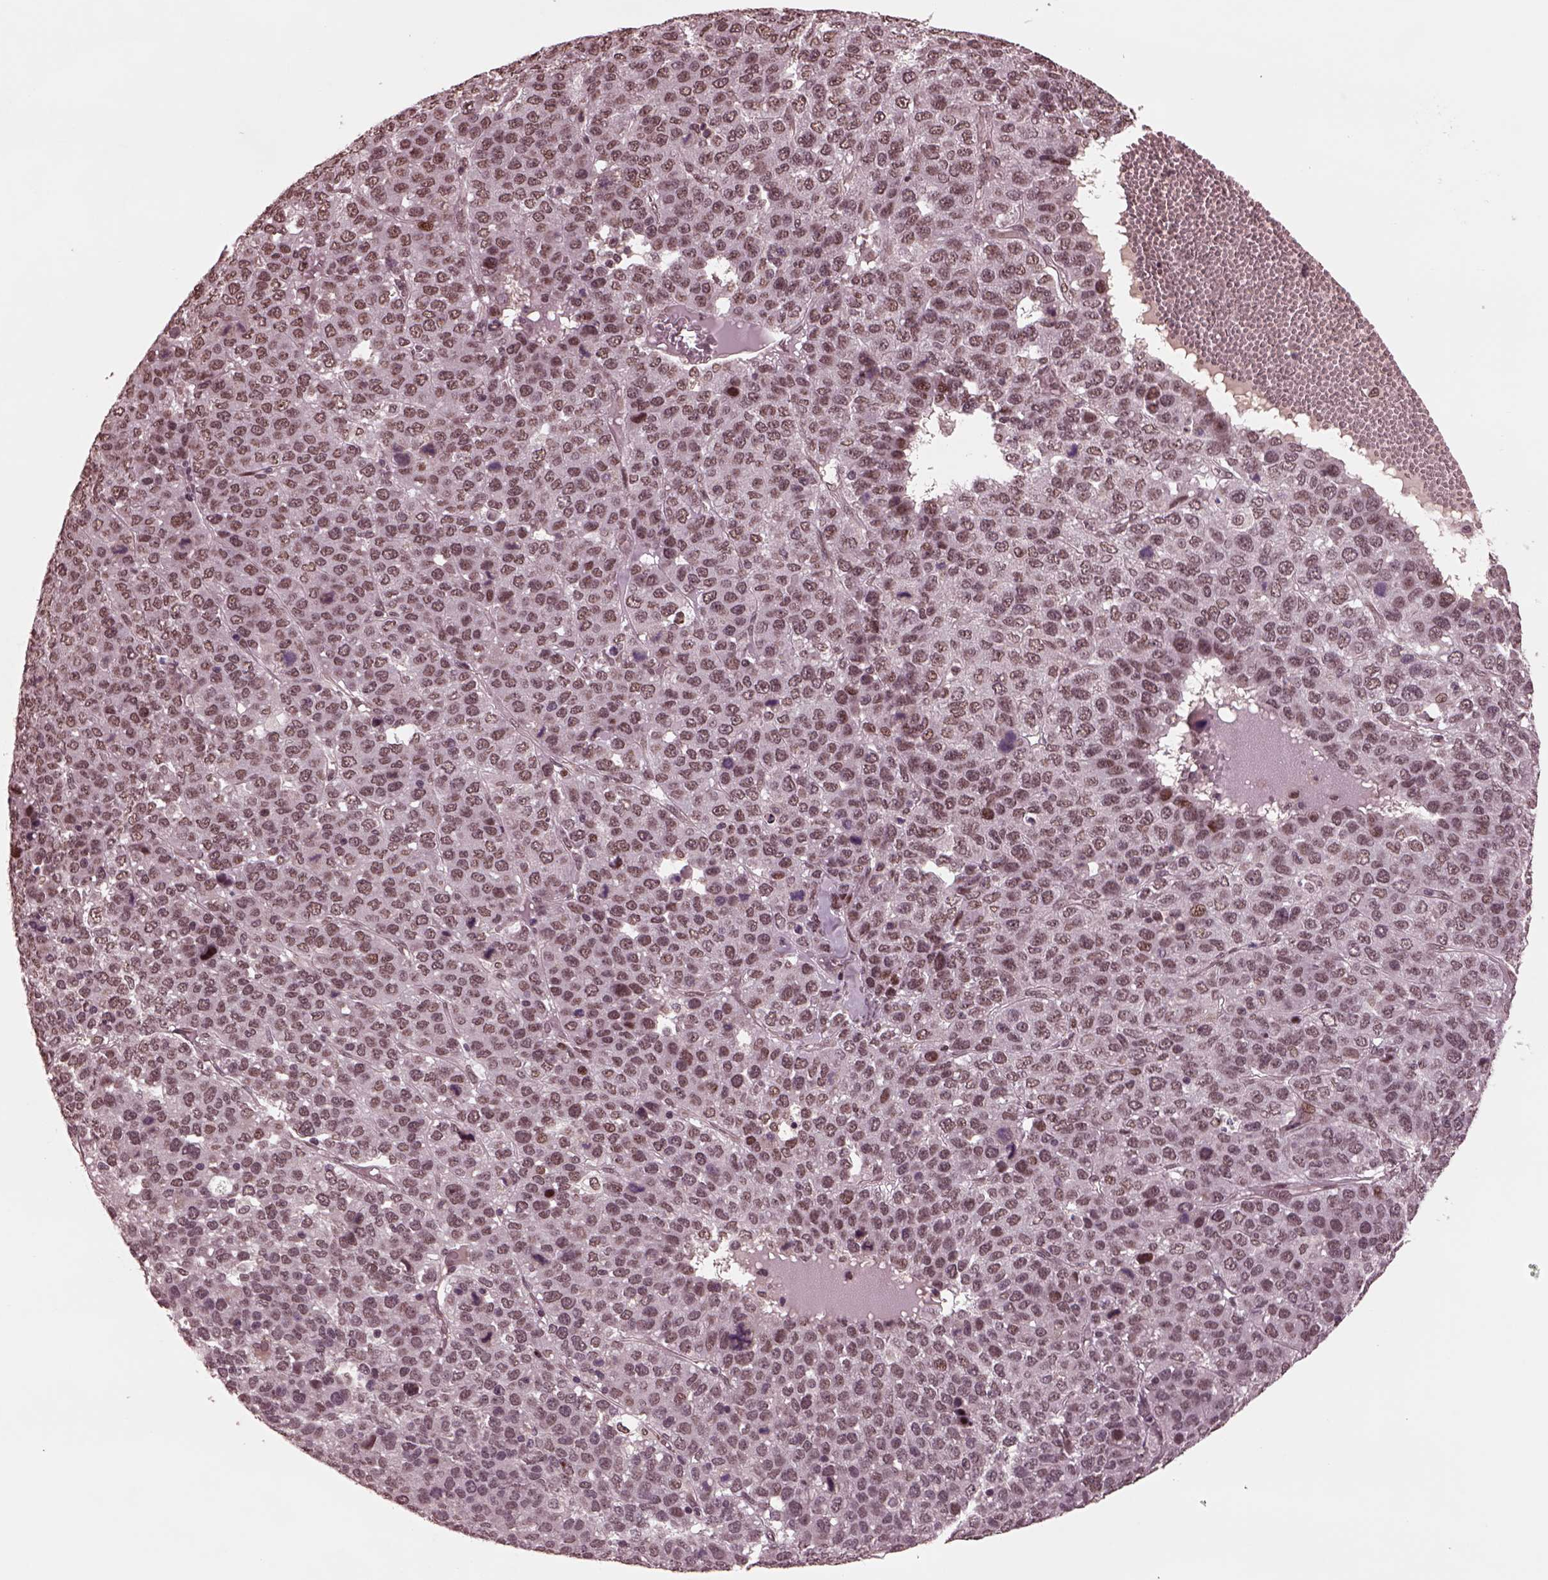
{"staining": {"intensity": "weak", "quantity": "25%-75%", "location": "nuclear"}, "tissue": "liver cancer", "cell_type": "Tumor cells", "image_type": "cancer", "snomed": [{"axis": "morphology", "description": "Carcinoma, Hepatocellular, NOS"}, {"axis": "topography", "description": "Liver"}], "caption": "Immunohistochemistry (IHC) (DAB) staining of hepatocellular carcinoma (liver) reveals weak nuclear protein positivity in approximately 25%-75% of tumor cells. Using DAB (3,3'-diaminobenzidine) (brown) and hematoxylin (blue) stains, captured at high magnification using brightfield microscopy.", "gene": "NAP1L5", "patient": {"sex": "male", "age": 69}}